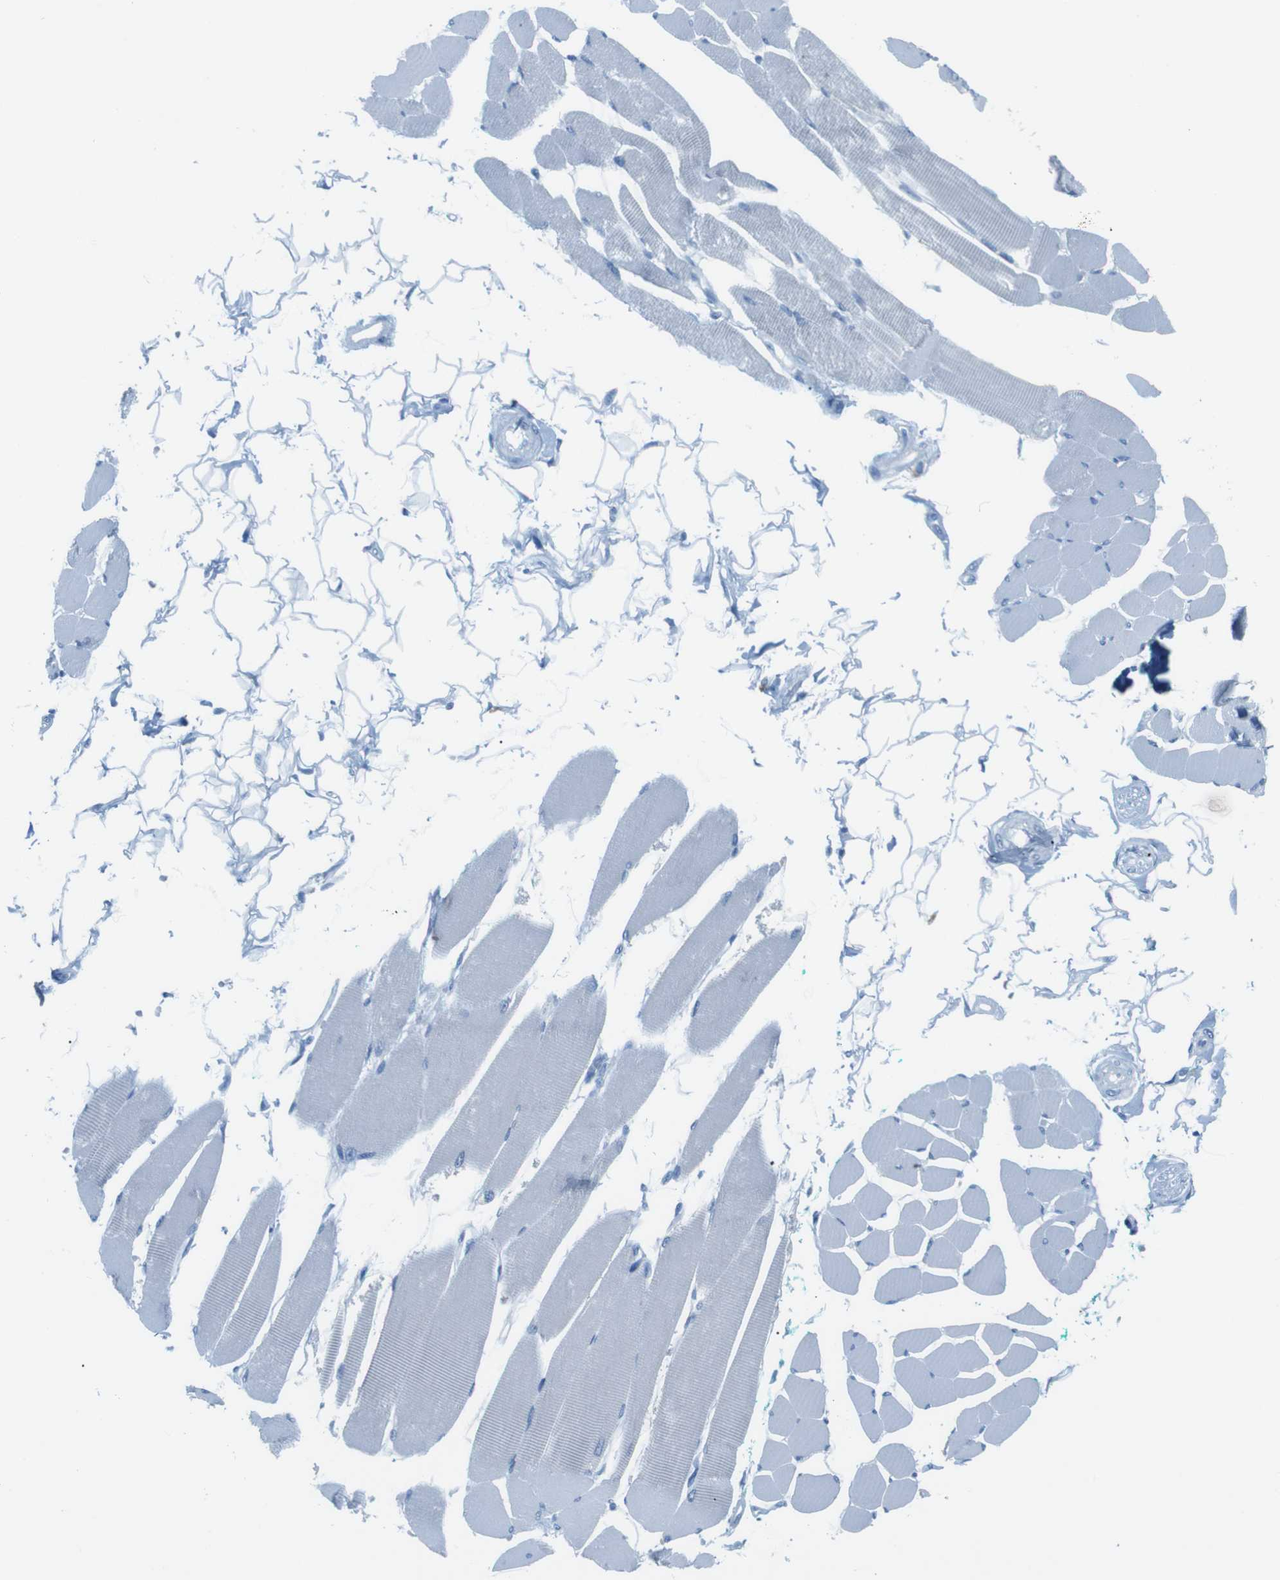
{"staining": {"intensity": "negative", "quantity": "none", "location": "none"}, "tissue": "skeletal muscle", "cell_type": "Myocytes", "image_type": "normal", "snomed": [{"axis": "morphology", "description": "Normal tissue, NOS"}, {"axis": "topography", "description": "Skeletal muscle"}, {"axis": "topography", "description": "Oral tissue"}, {"axis": "topography", "description": "Peripheral nerve tissue"}], "caption": "There is no significant staining in myocytes of skeletal muscle. (DAB (3,3'-diaminobenzidine) immunohistochemistry, high magnification).", "gene": "MCEMP1", "patient": {"sex": "female", "age": 84}}